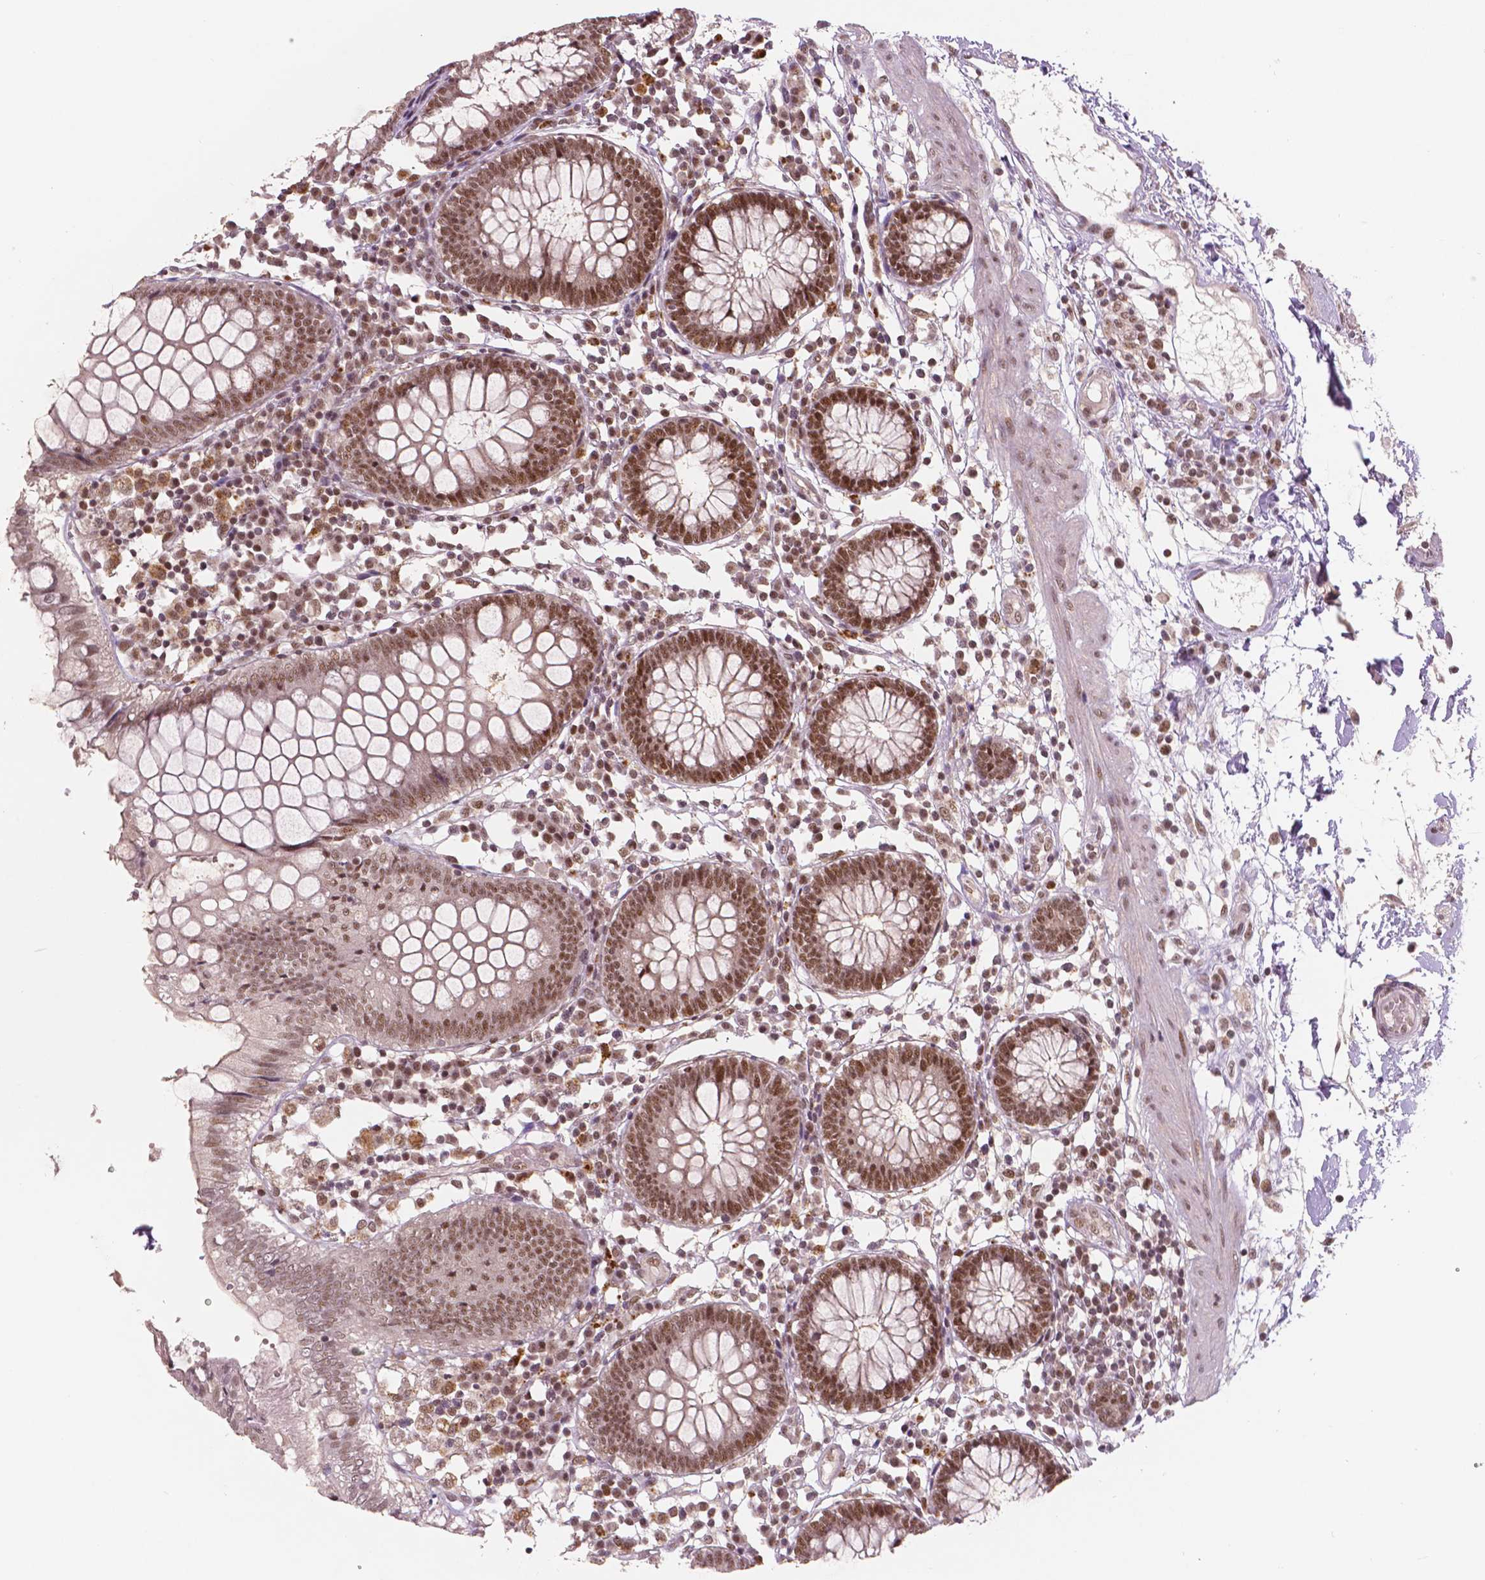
{"staining": {"intensity": "weak", "quantity": "25%-75%", "location": "cytoplasmic/membranous,nuclear"}, "tissue": "colon", "cell_type": "Endothelial cells", "image_type": "normal", "snomed": [{"axis": "morphology", "description": "Normal tissue, NOS"}, {"axis": "morphology", "description": "Adenocarcinoma, NOS"}, {"axis": "topography", "description": "Colon"}], "caption": "IHC staining of benign colon, which displays low levels of weak cytoplasmic/membranous,nuclear positivity in approximately 25%-75% of endothelial cells indicating weak cytoplasmic/membranous,nuclear protein expression. The staining was performed using DAB (3,3'-diaminobenzidine) (brown) for protein detection and nuclei were counterstained in hematoxylin (blue).", "gene": "NSD2", "patient": {"sex": "male", "age": 83}}